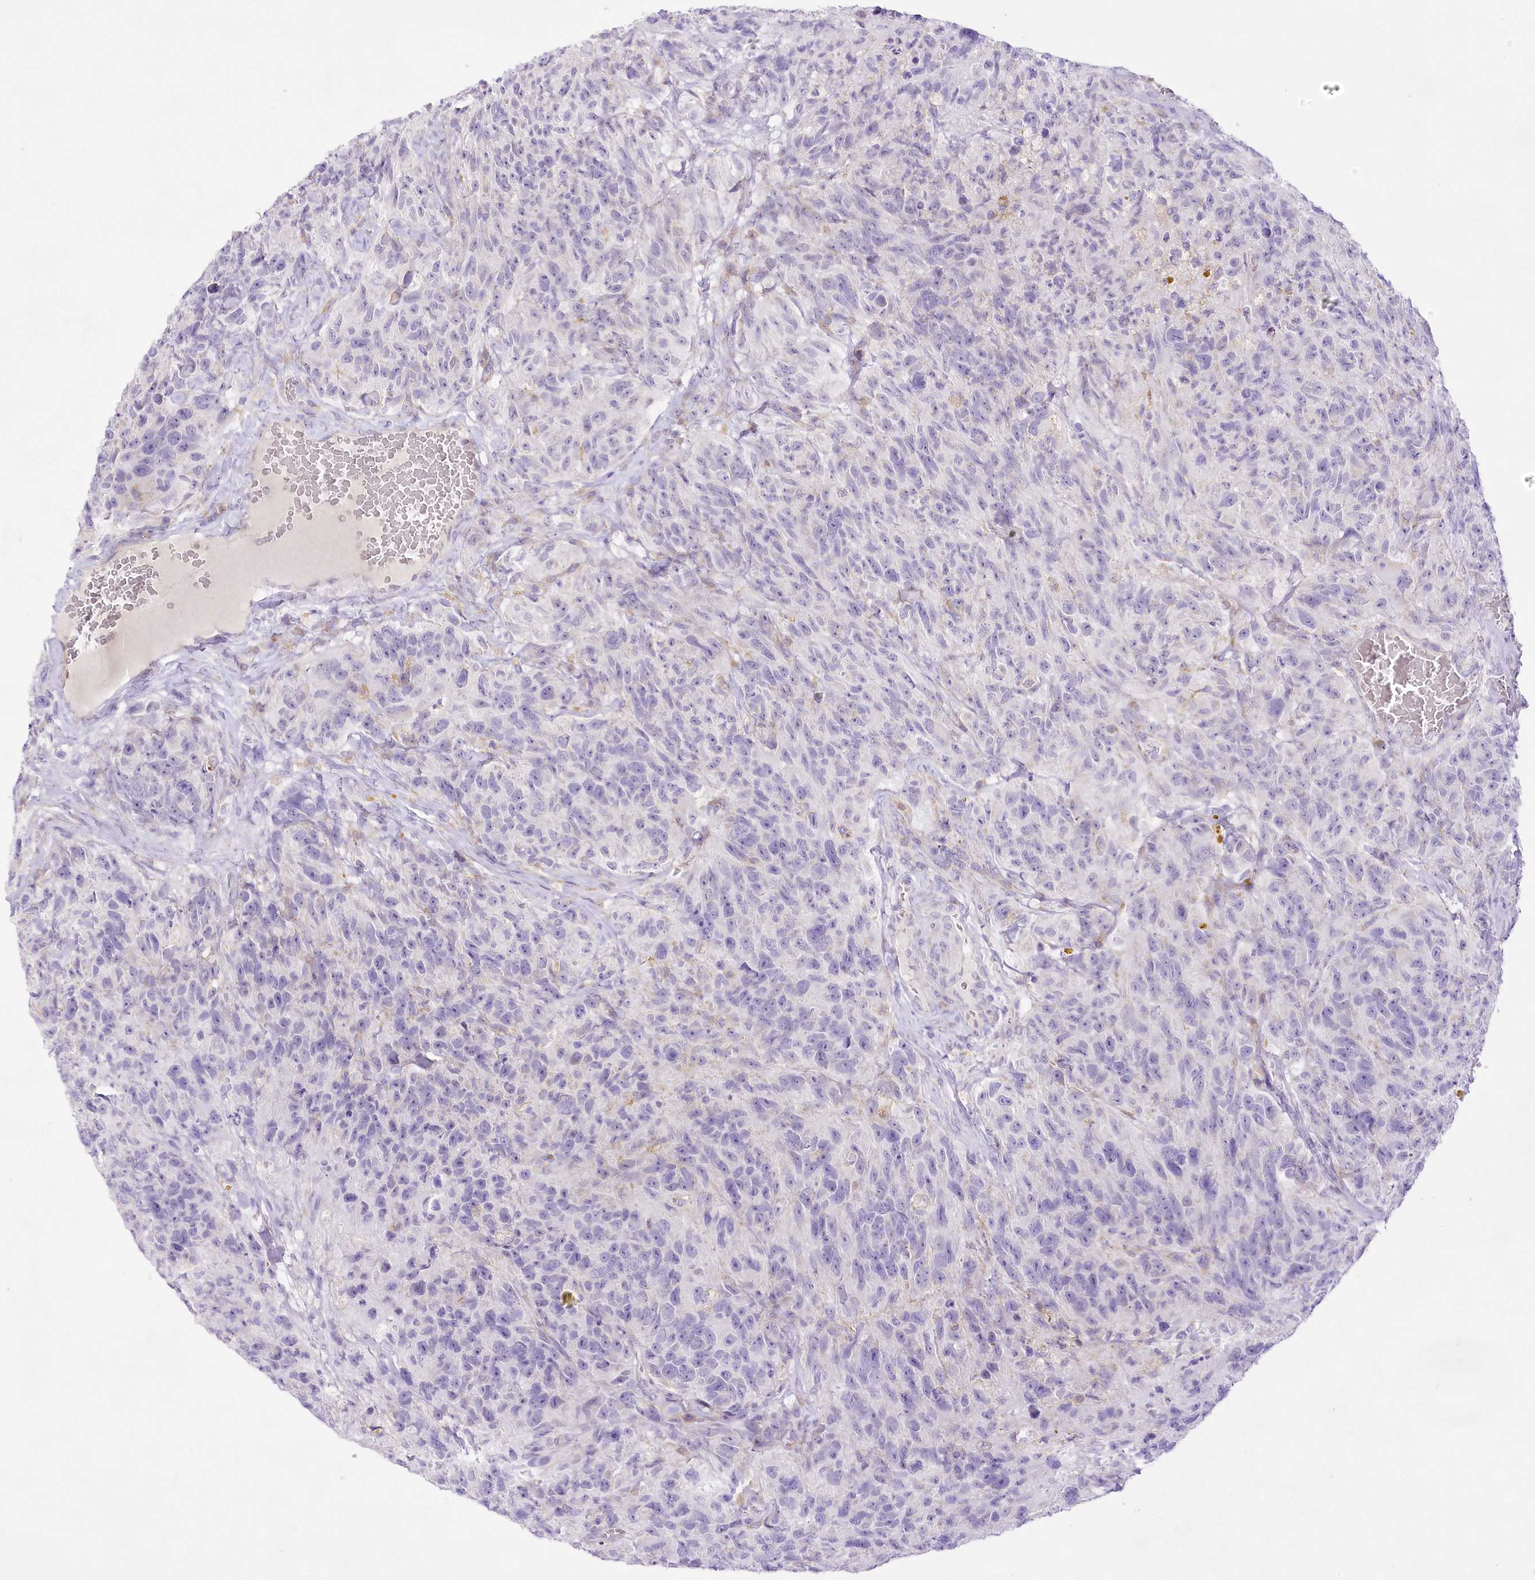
{"staining": {"intensity": "negative", "quantity": "none", "location": "none"}, "tissue": "glioma", "cell_type": "Tumor cells", "image_type": "cancer", "snomed": [{"axis": "morphology", "description": "Glioma, malignant, High grade"}, {"axis": "topography", "description": "Brain"}], "caption": "Malignant high-grade glioma was stained to show a protein in brown. There is no significant staining in tumor cells.", "gene": "CCDC30", "patient": {"sex": "male", "age": 69}}